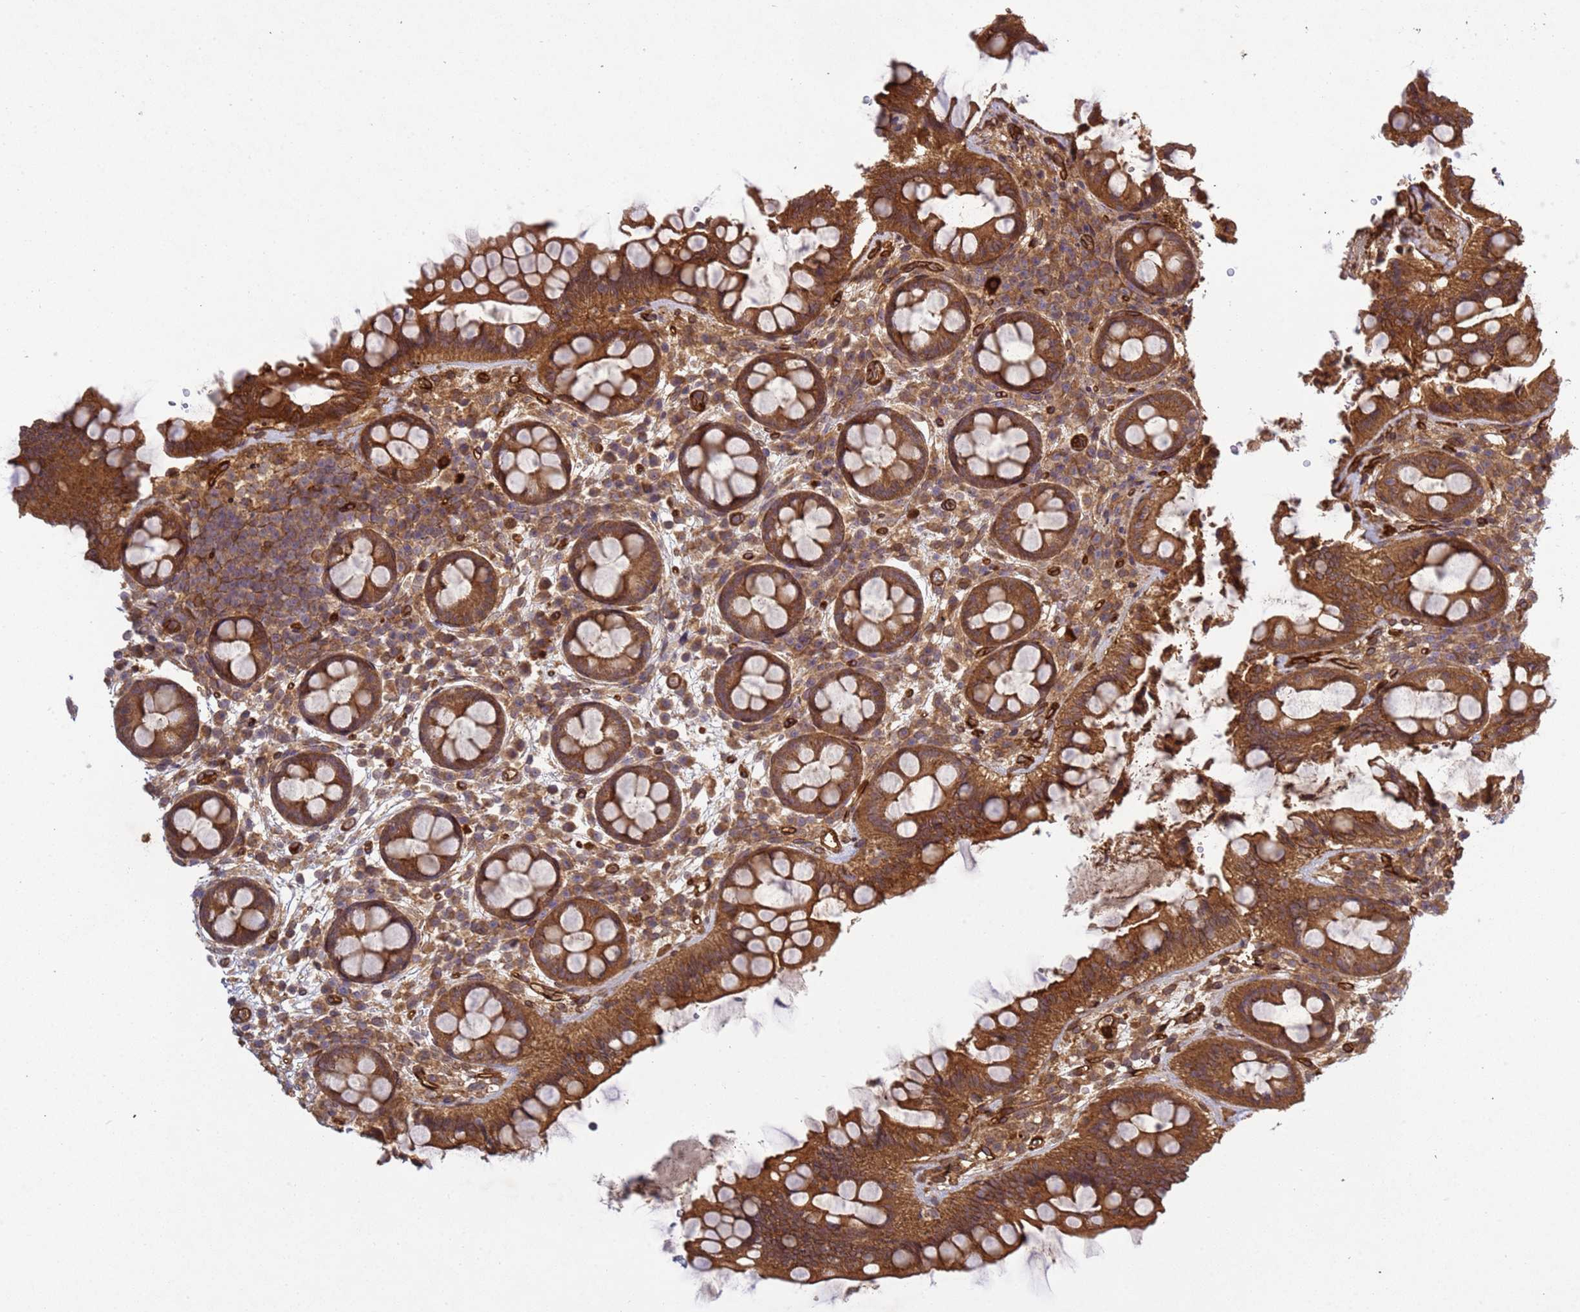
{"staining": {"intensity": "strong", "quantity": ">75%", "location": "cytoplasmic/membranous"}, "tissue": "rectum", "cell_type": "Glandular cells", "image_type": "normal", "snomed": [{"axis": "morphology", "description": "Normal tissue, NOS"}, {"axis": "topography", "description": "Rectum"}, {"axis": "topography", "description": "Peripheral nerve tissue"}], "caption": "Protein expression analysis of unremarkable human rectum reveals strong cytoplasmic/membranous expression in about >75% of glandular cells. (IHC, brightfield microscopy, high magnification).", "gene": "C8orf34", "patient": {"sex": "female", "age": 69}}